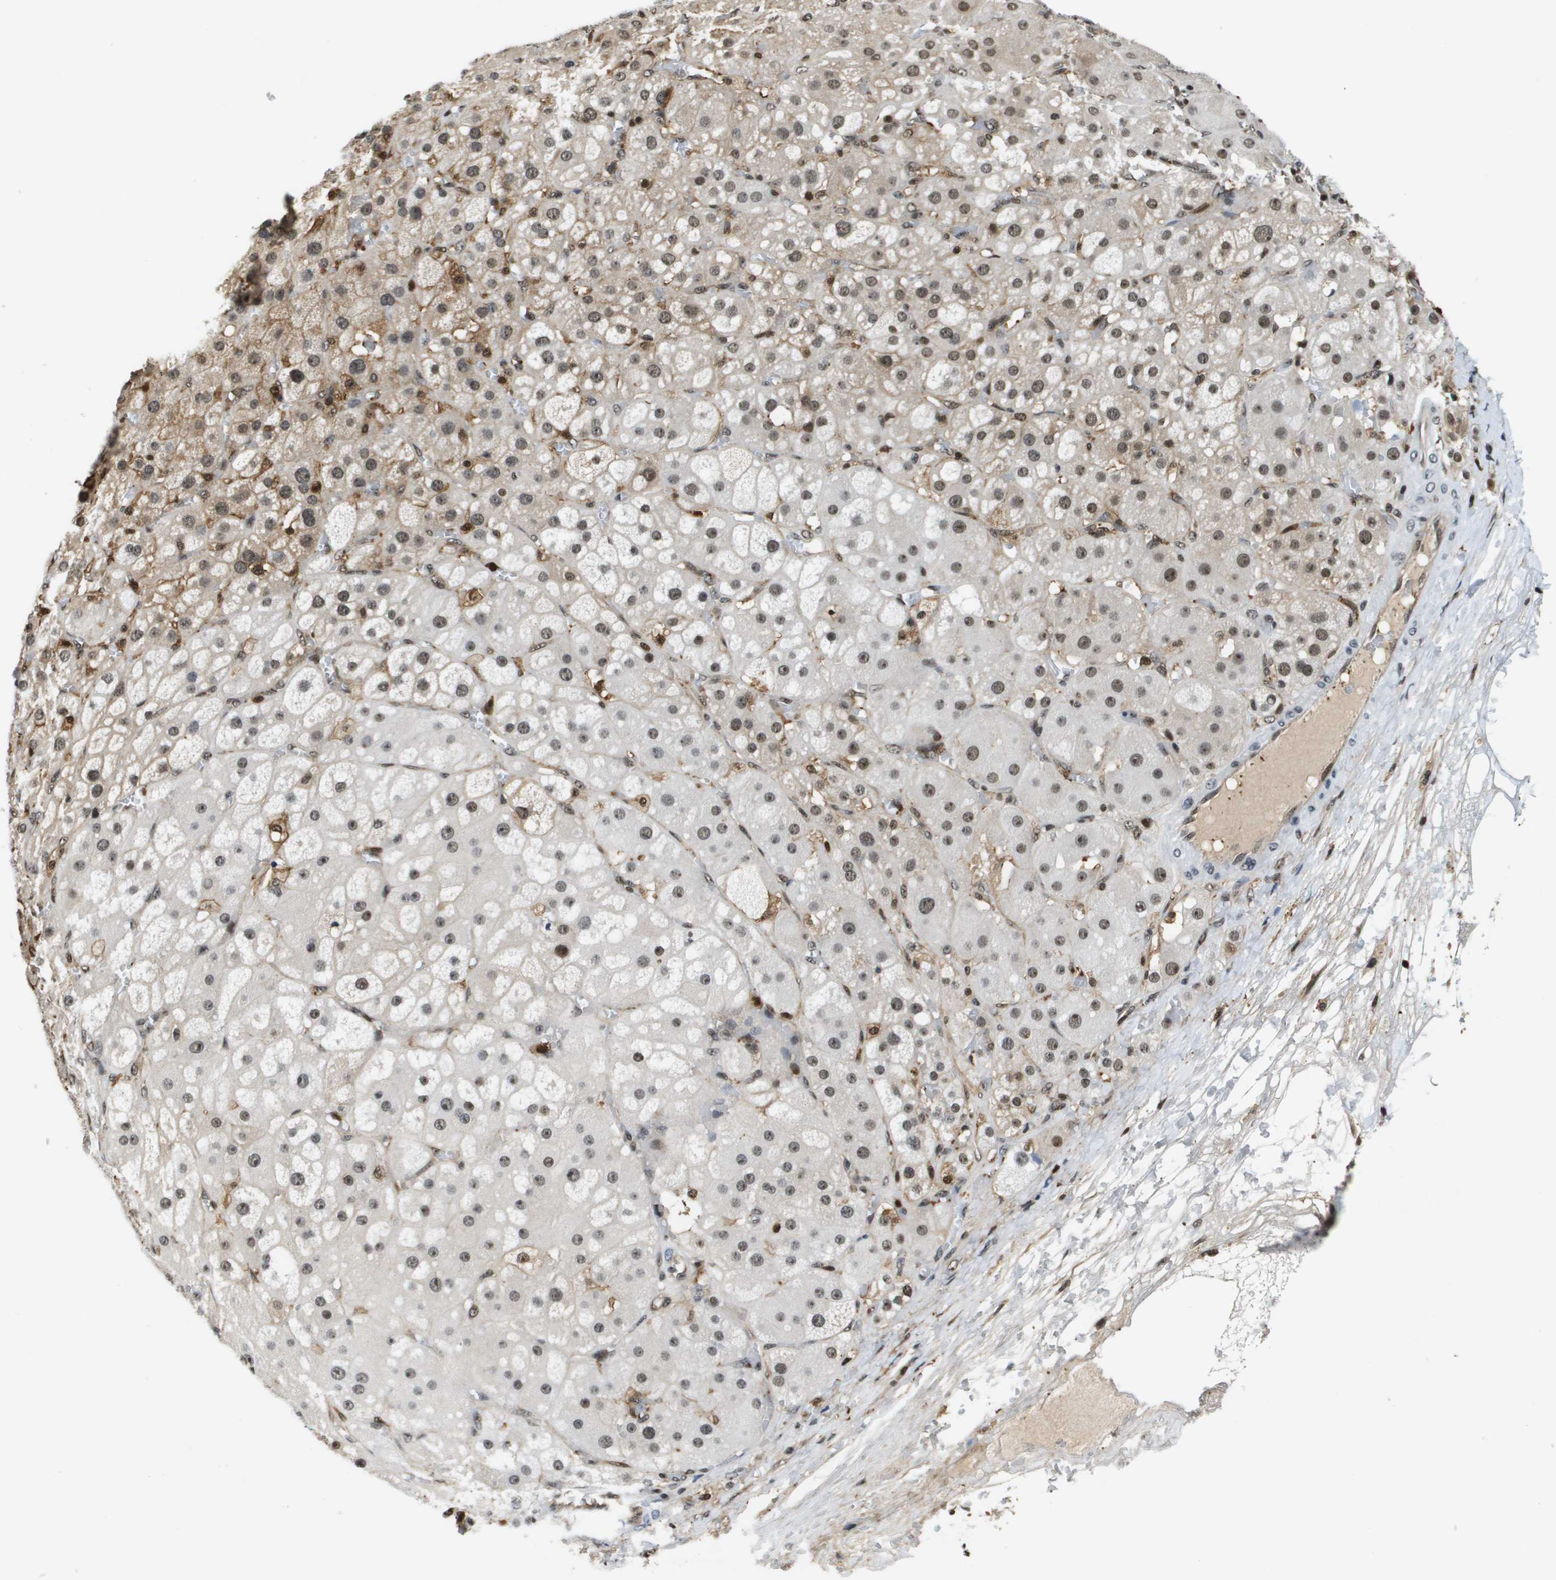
{"staining": {"intensity": "strong", "quantity": ">75%", "location": "nuclear"}, "tissue": "adrenal gland", "cell_type": "Glandular cells", "image_type": "normal", "snomed": [{"axis": "morphology", "description": "Normal tissue, NOS"}, {"axis": "topography", "description": "Adrenal gland"}], "caption": "High-magnification brightfield microscopy of unremarkable adrenal gland stained with DAB (3,3'-diaminobenzidine) (brown) and counterstained with hematoxylin (blue). glandular cells exhibit strong nuclear expression is seen in approximately>75% of cells.", "gene": "EP400", "patient": {"sex": "female", "age": 47}}